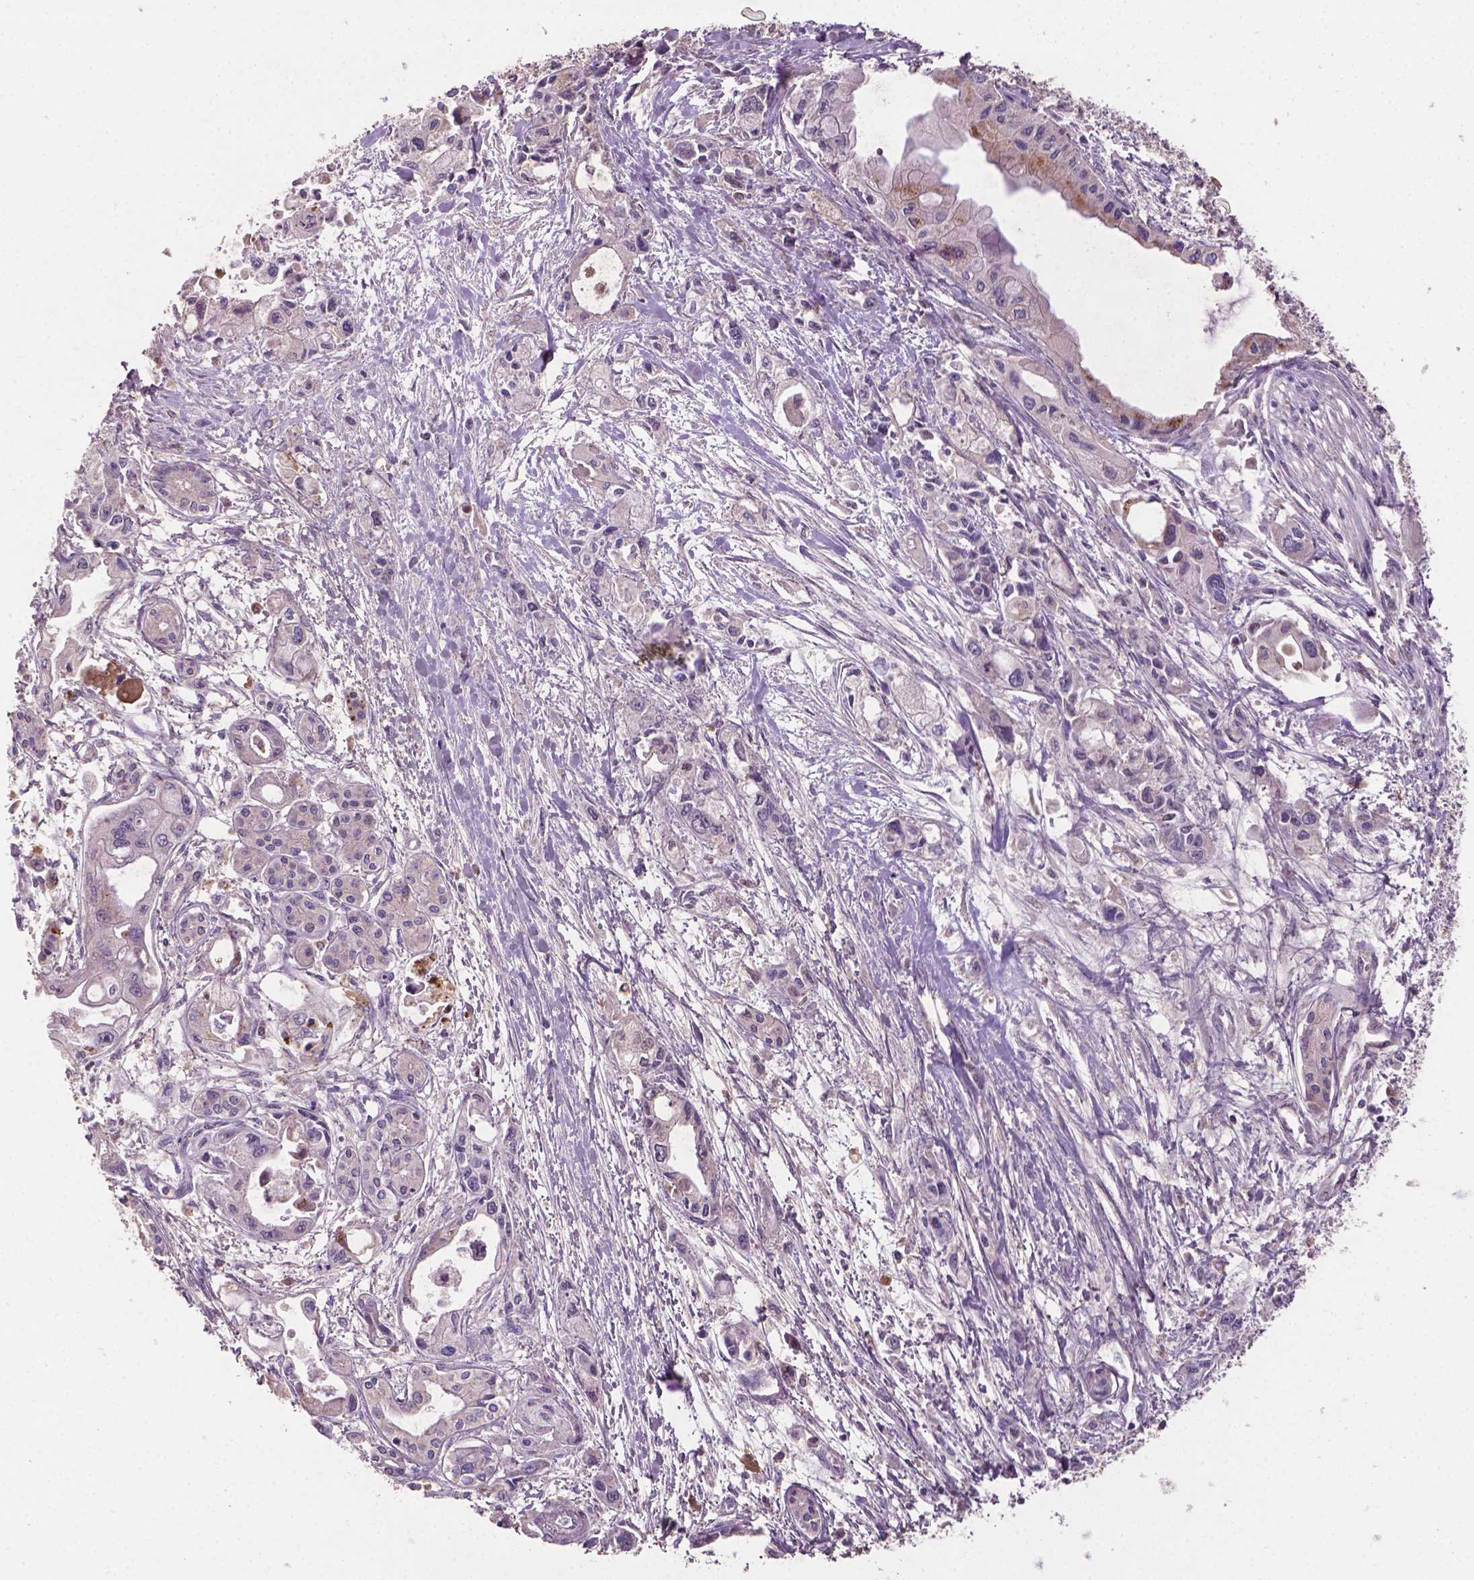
{"staining": {"intensity": "negative", "quantity": "none", "location": "none"}, "tissue": "pancreatic cancer", "cell_type": "Tumor cells", "image_type": "cancer", "snomed": [{"axis": "morphology", "description": "Adenocarcinoma, NOS"}, {"axis": "topography", "description": "Pancreas"}], "caption": "Micrograph shows no significant protein positivity in tumor cells of pancreatic adenocarcinoma.", "gene": "SOX17", "patient": {"sex": "female", "age": 61}}